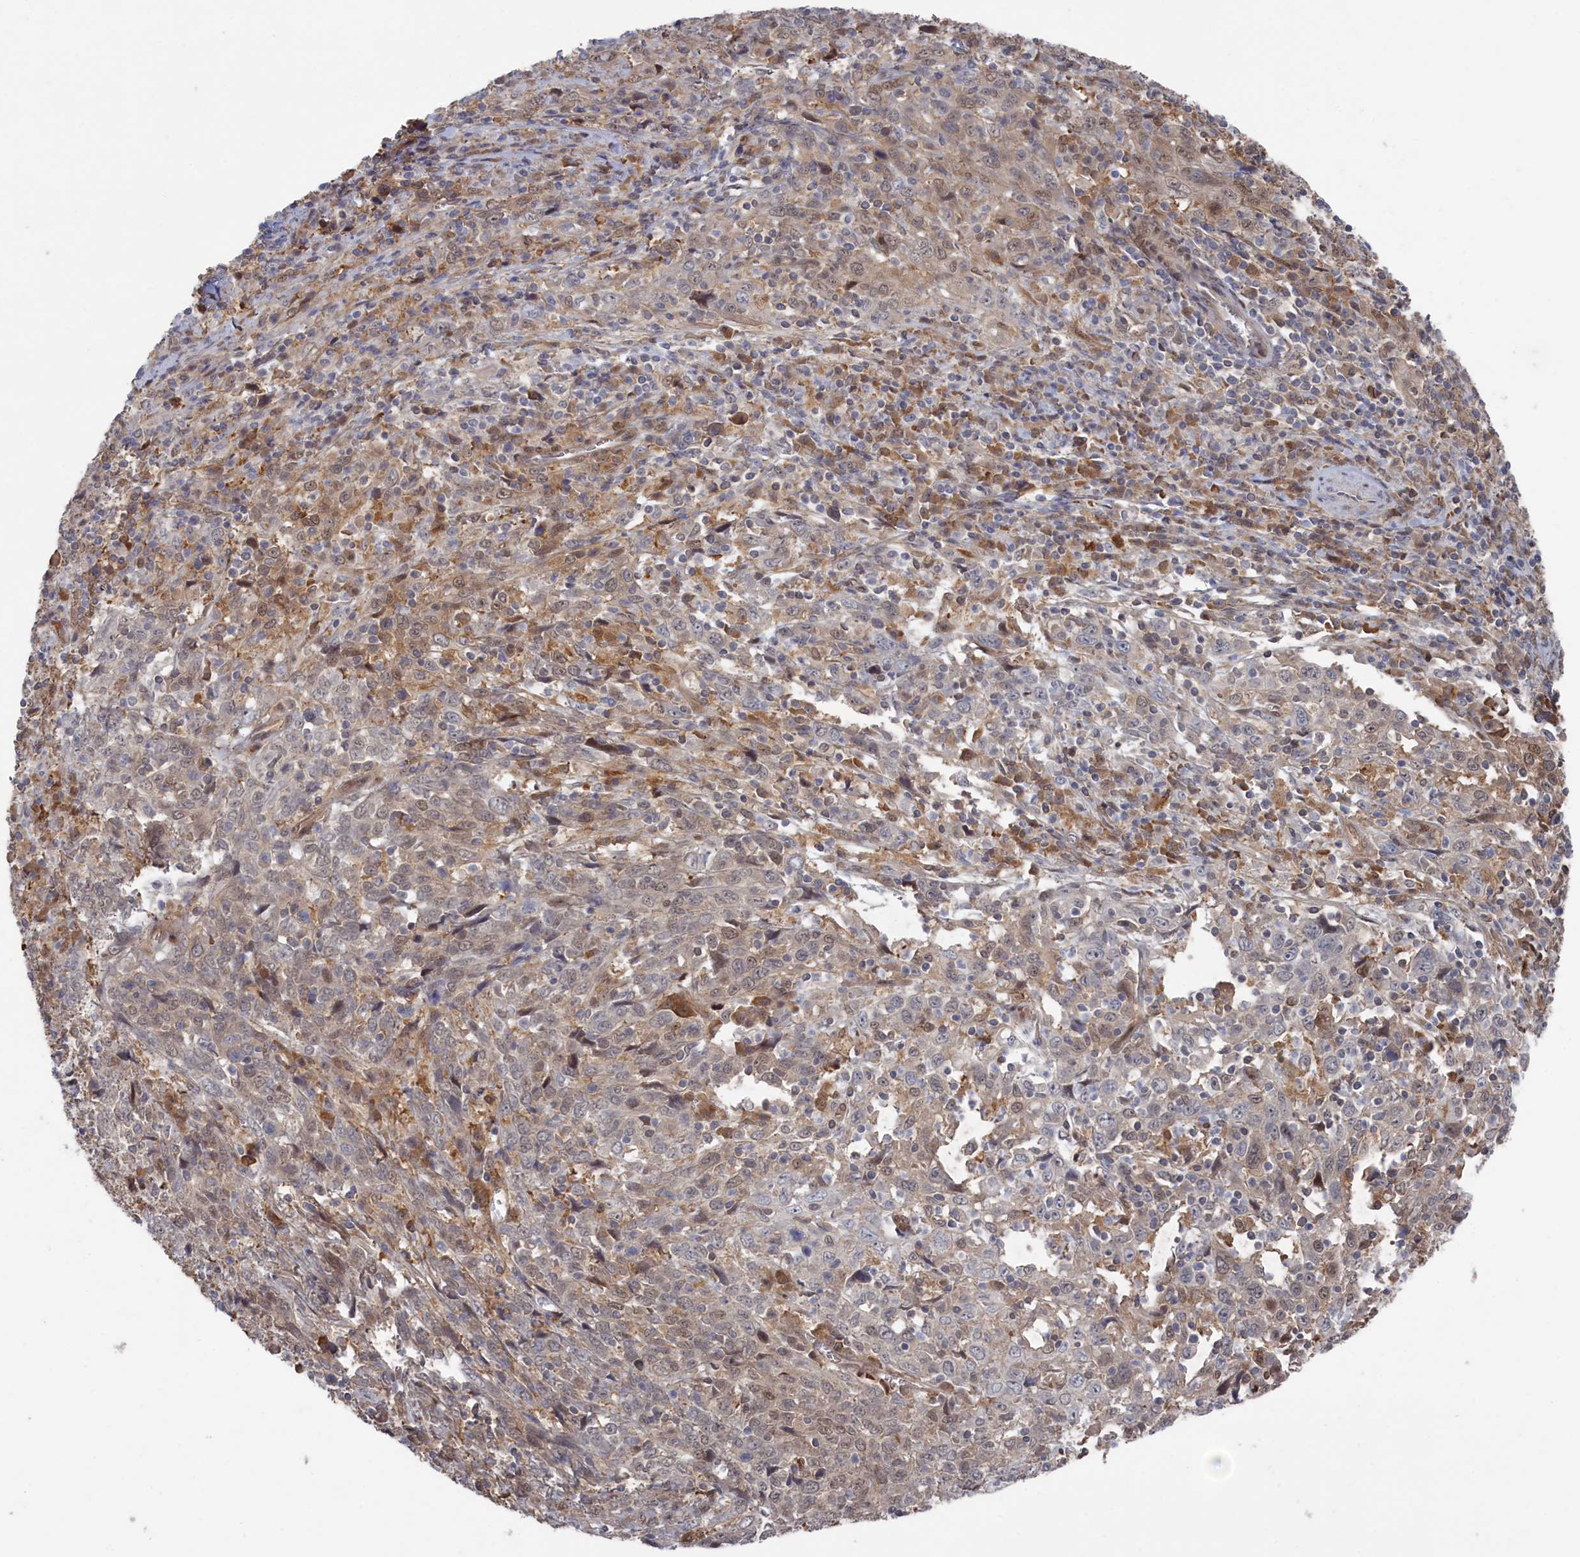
{"staining": {"intensity": "weak", "quantity": "25%-75%", "location": "cytoplasmic/membranous"}, "tissue": "cervical cancer", "cell_type": "Tumor cells", "image_type": "cancer", "snomed": [{"axis": "morphology", "description": "Squamous cell carcinoma, NOS"}, {"axis": "topography", "description": "Cervix"}], "caption": "Human cervical cancer (squamous cell carcinoma) stained with a protein marker reveals weak staining in tumor cells.", "gene": "IRGQ", "patient": {"sex": "female", "age": 46}}